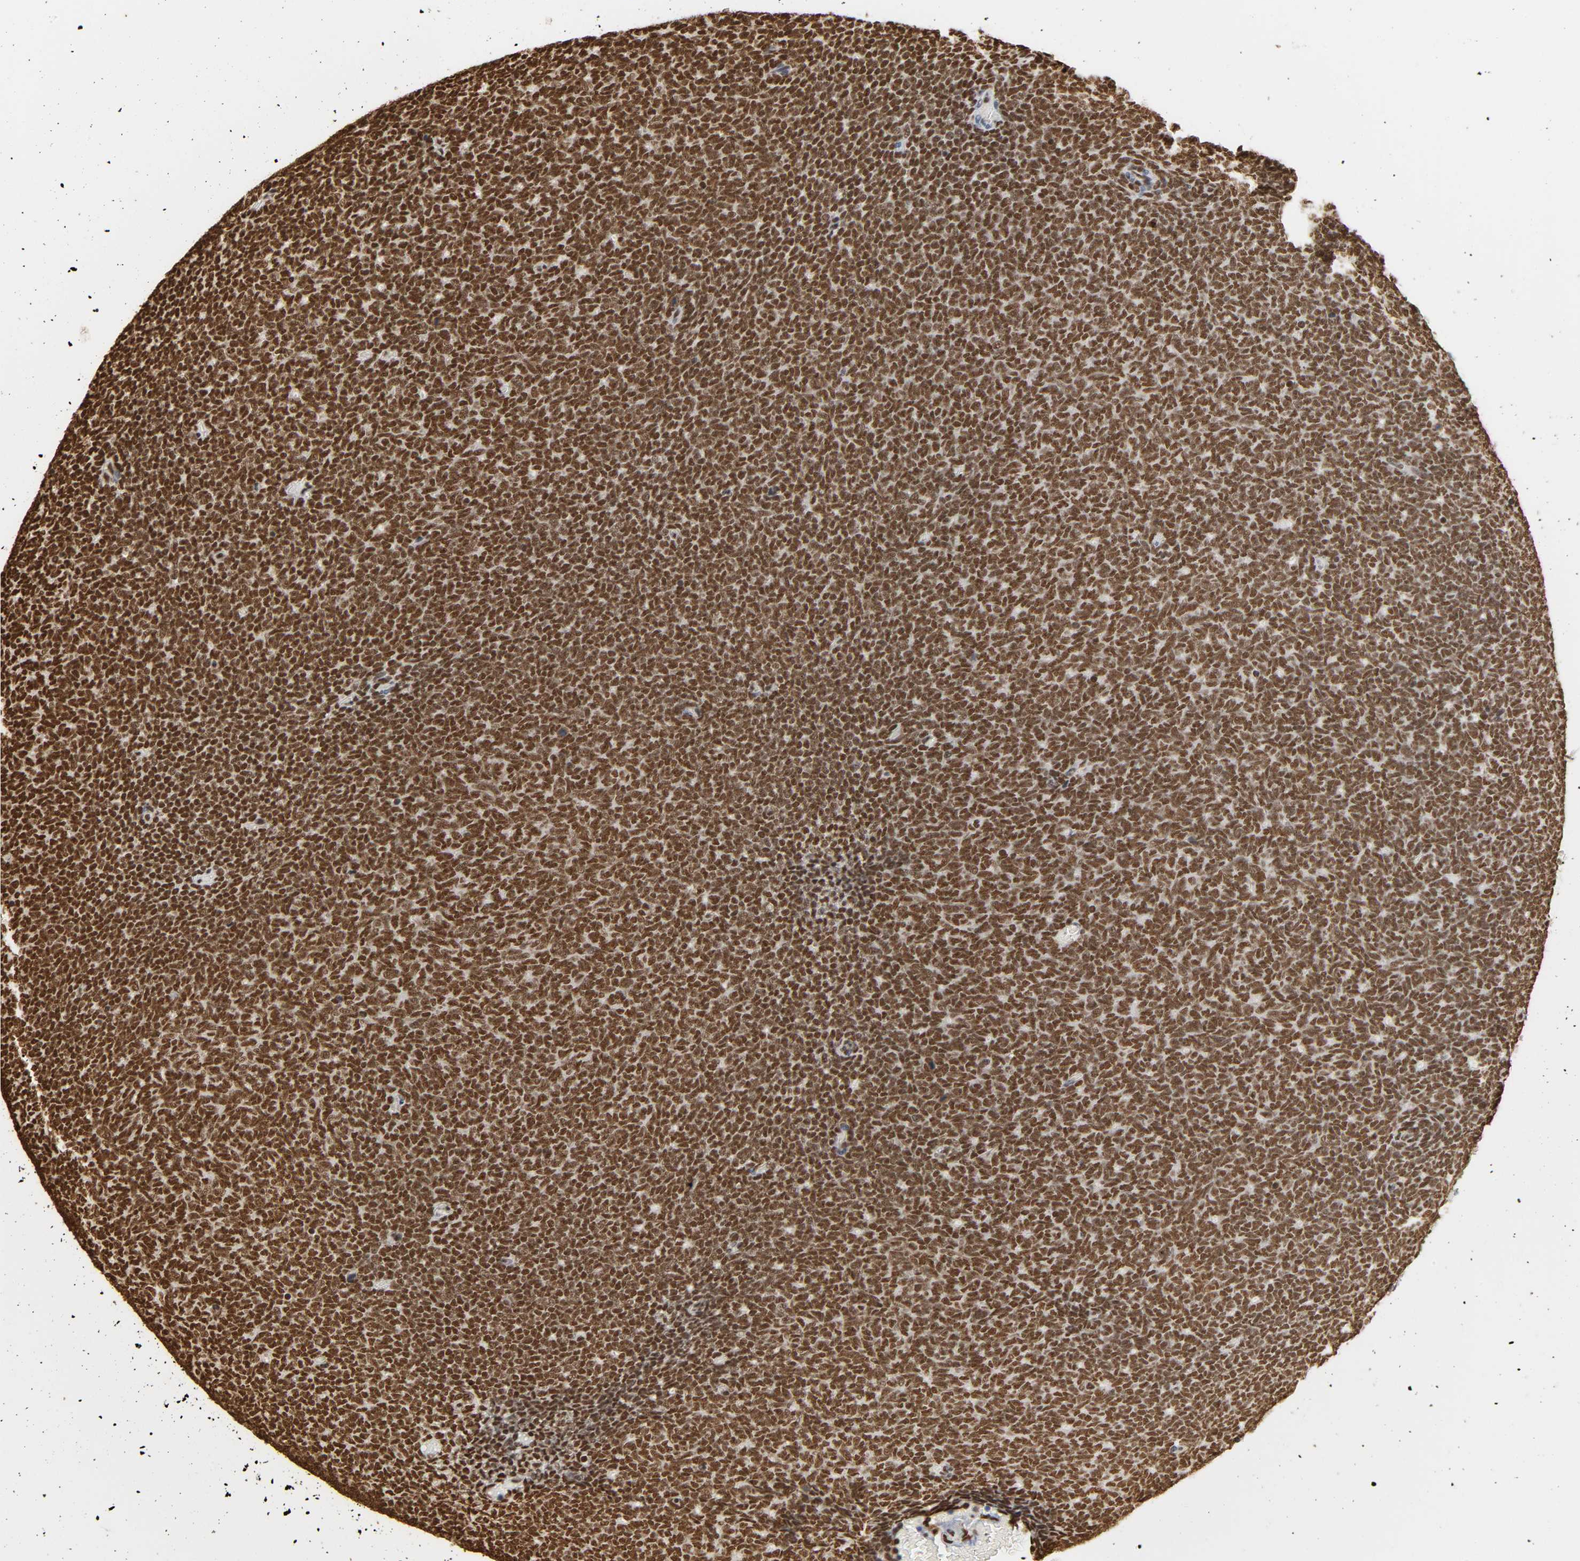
{"staining": {"intensity": "strong", "quantity": ">75%", "location": "nuclear"}, "tissue": "renal cancer", "cell_type": "Tumor cells", "image_type": "cancer", "snomed": [{"axis": "morphology", "description": "Neoplasm, malignant, NOS"}, {"axis": "topography", "description": "Kidney"}], "caption": "Immunohistochemistry (IHC) staining of renal cancer (neoplasm (malignant)), which reveals high levels of strong nuclear staining in about >75% of tumor cells indicating strong nuclear protein staining. The staining was performed using DAB (brown) for protein detection and nuclei were counterstained in hematoxylin (blue).", "gene": "HNRNPC", "patient": {"sex": "male", "age": 28}}